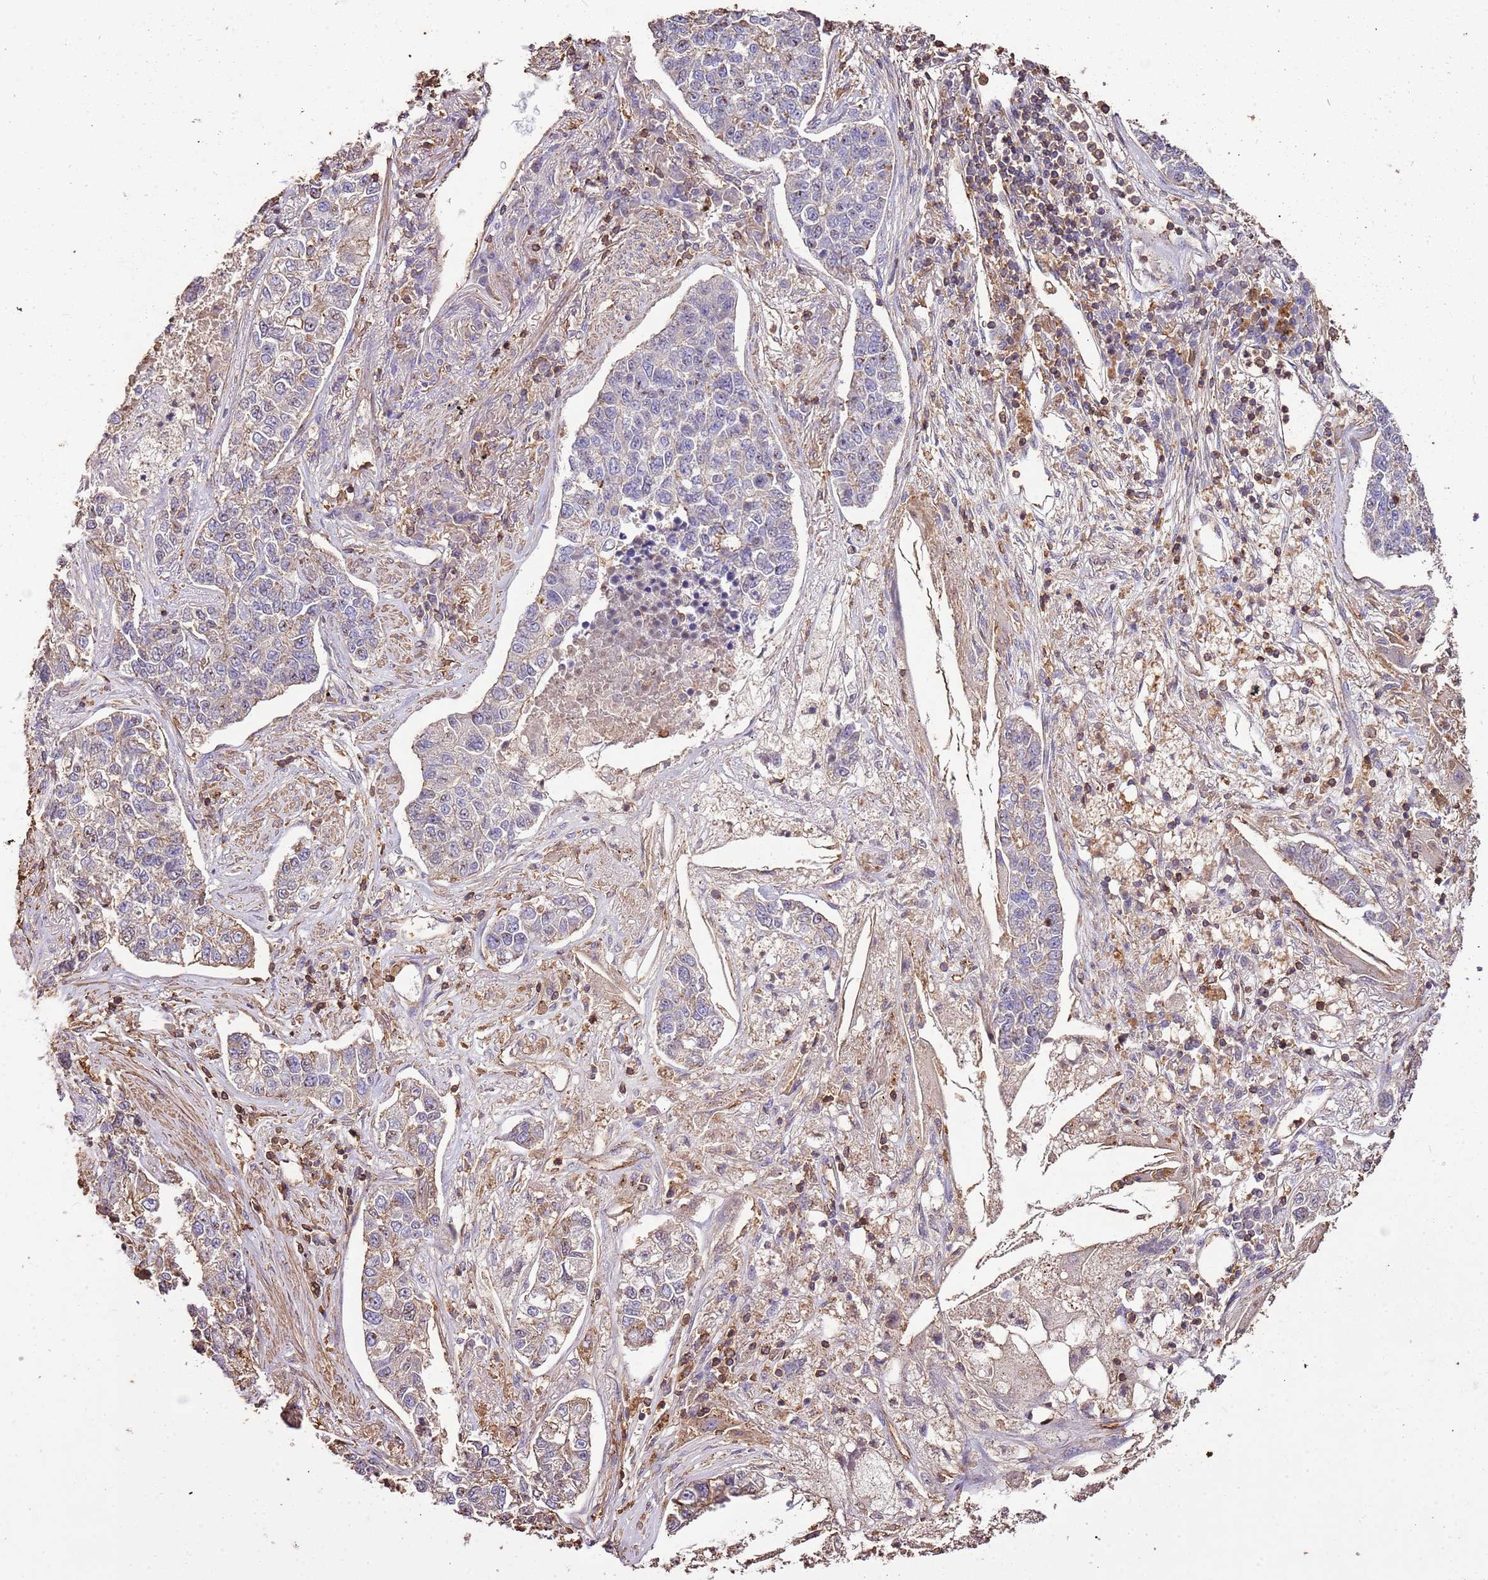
{"staining": {"intensity": "weak", "quantity": "<25%", "location": "cytoplasmic/membranous"}, "tissue": "lung cancer", "cell_type": "Tumor cells", "image_type": "cancer", "snomed": [{"axis": "morphology", "description": "Adenocarcinoma, NOS"}, {"axis": "topography", "description": "Lung"}], "caption": "High magnification brightfield microscopy of lung adenocarcinoma stained with DAB (3,3'-diaminobenzidine) (brown) and counterstained with hematoxylin (blue): tumor cells show no significant staining.", "gene": "ARL10", "patient": {"sex": "male", "age": 49}}